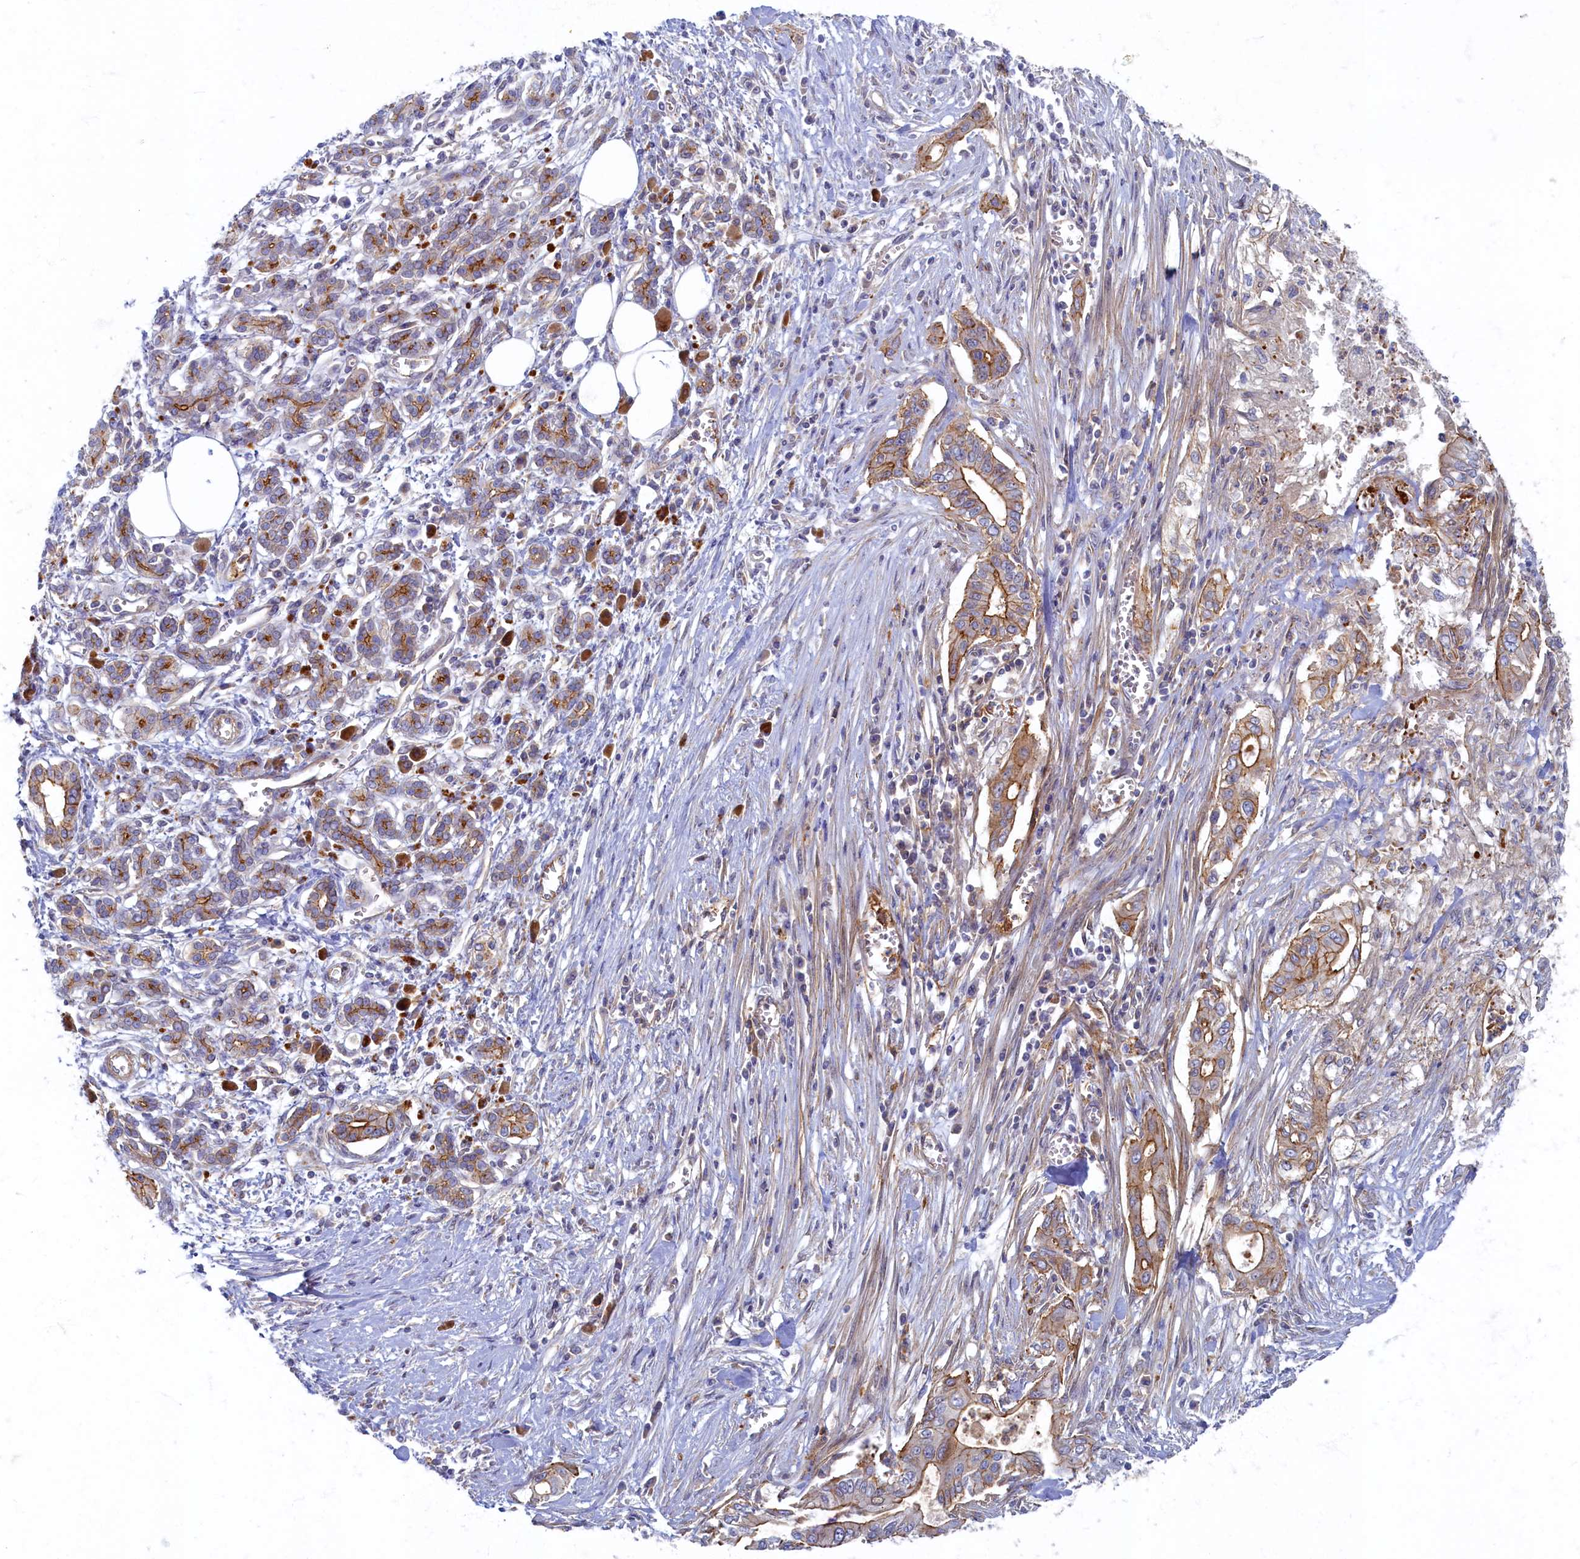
{"staining": {"intensity": "moderate", "quantity": "25%-75%", "location": "cytoplasmic/membranous"}, "tissue": "pancreatic cancer", "cell_type": "Tumor cells", "image_type": "cancer", "snomed": [{"axis": "morphology", "description": "Adenocarcinoma, NOS"}, {"axis": "topography", "description": "Pancreas"}], "caption": "An IHC histopathology image of tumor tissue is shown. Protein staining in brown labels moderate cytoplasmic/membranous positivity in pancreatic cancer (adenocarcinoma) within tumor cells.", "gene": "PSMG2", "patient": {"sex": "male", "age": 58}}